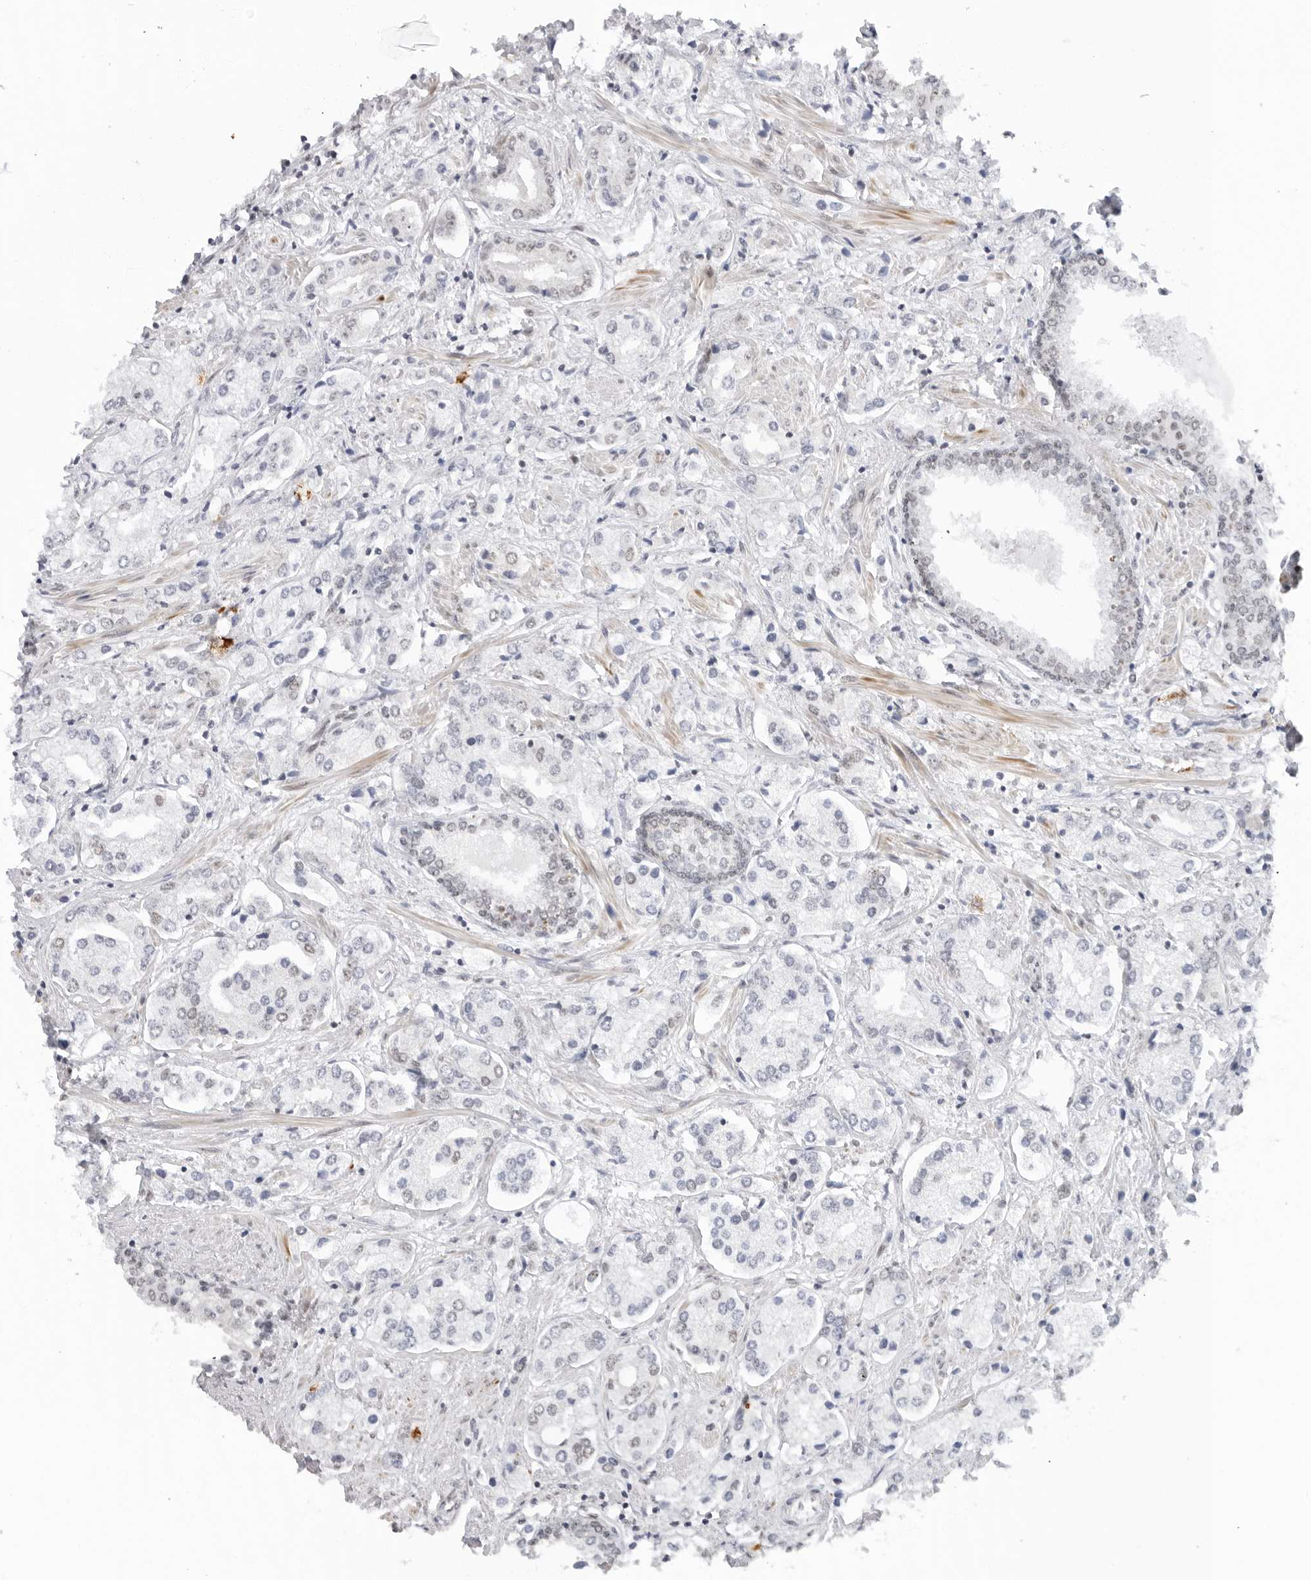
{"staining": {"intensity": "negative", "quantity": "none", "location": "none"}, "tissue": "prostate cancer", "cell_type": "Tumor cells", "image_type": "cancer", "snomed": [{"axis": "morphology", "description": "Adenocarcinoma, High grade"}, {"axis": "topography", "description": "Prostate"}], "caption": "Tumor cells show no significant staining in prostate cancer.", "gene": "FOXK2", "patient": {"sex": "male", "age": 66}}